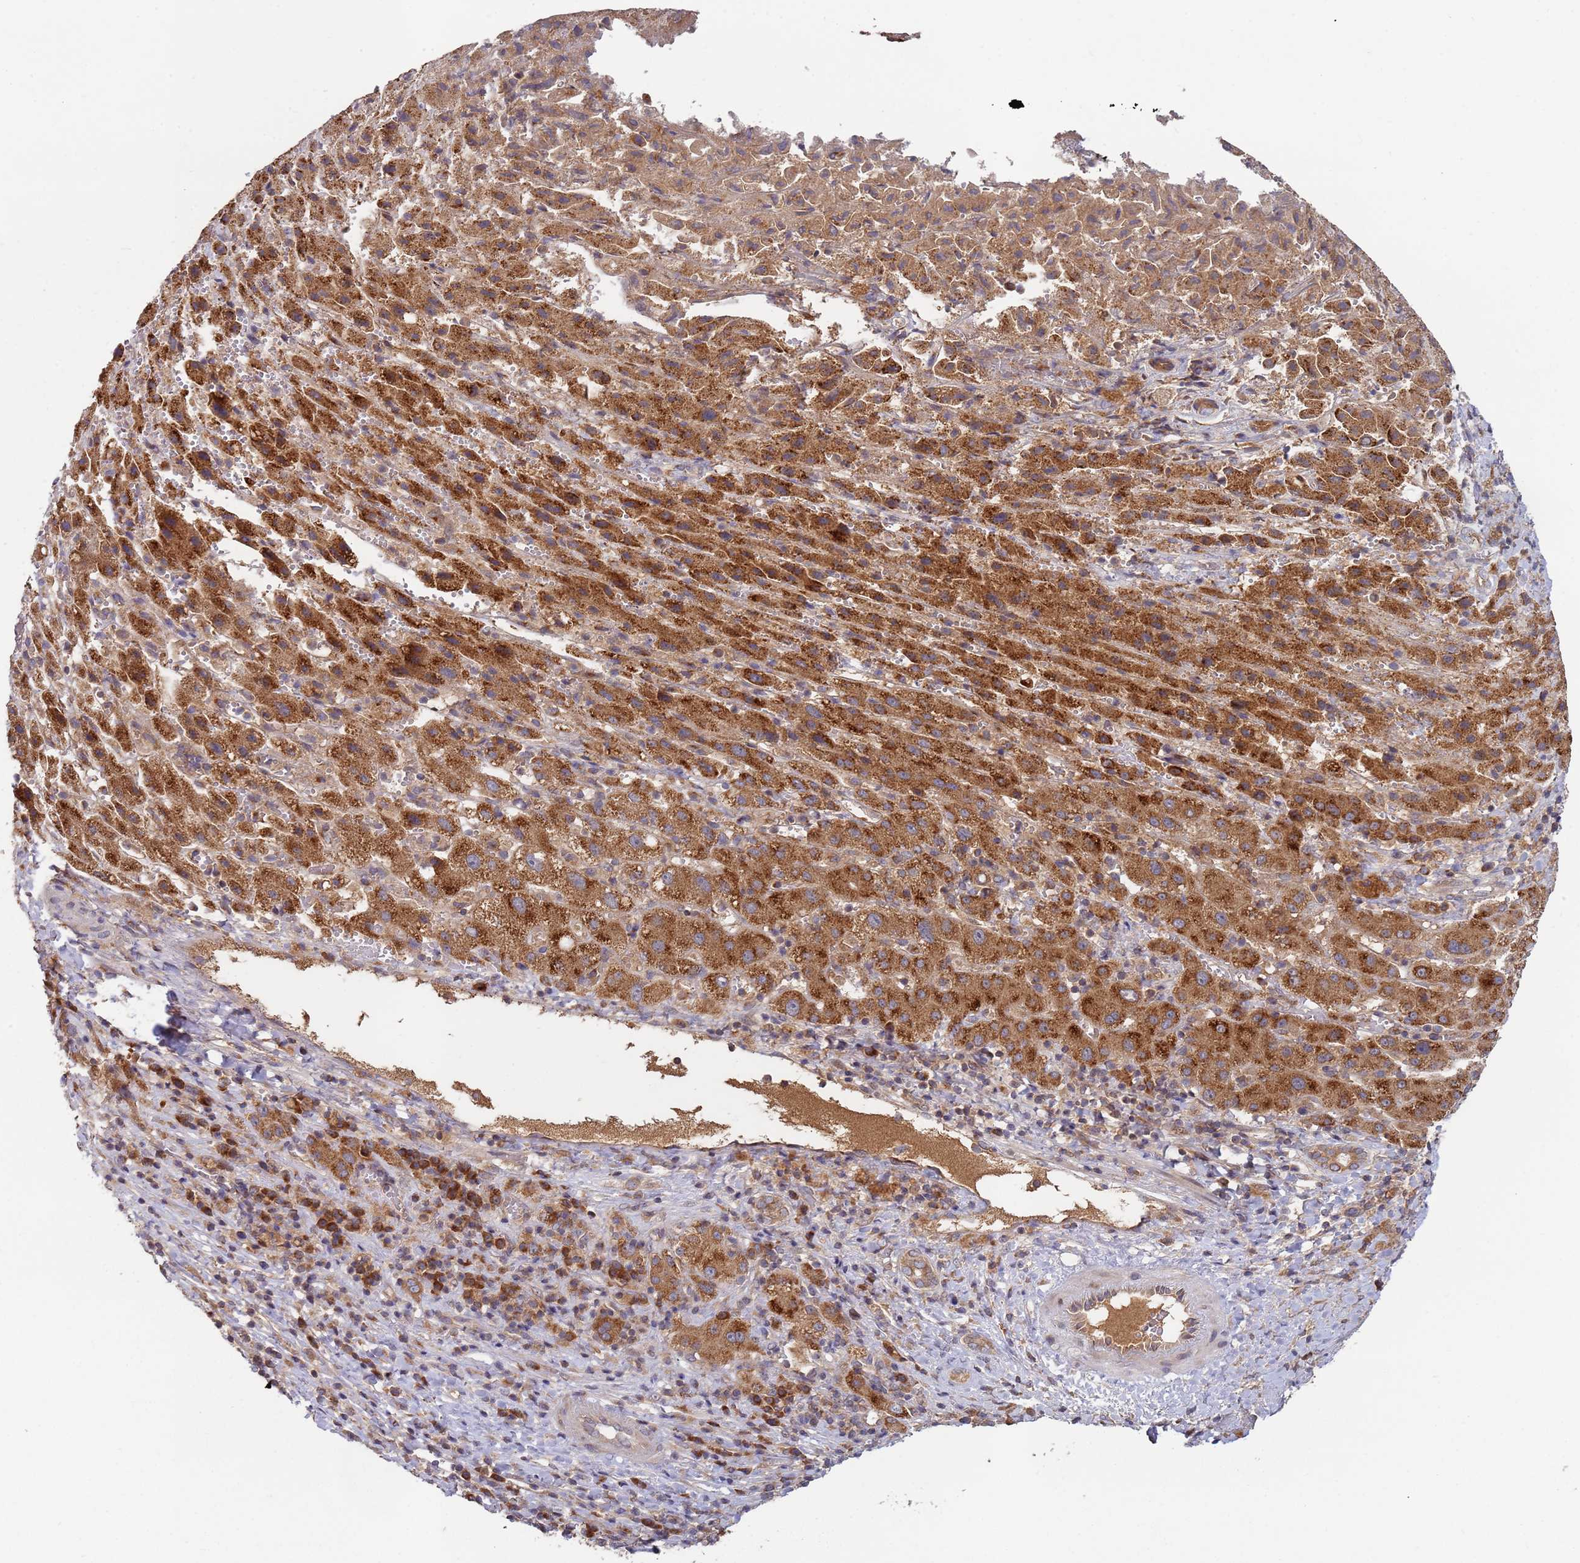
{"staining": {"intensity": "strong", "quantity": ">75%", "location": "cytoplasmic/membranous"}, "tissue": "liver cancer", "cell_type": "Tumor cells", "image_type": "cancer", "snomed": [{"axis": "morphology", "description": "Carcinoma, Hepatocellular, NOS"}, {"axis": "topography", "description": "Liver"}], "caption": "DAB immunohistochemical staining of human liver cancer shows strong cytoplasmic/membranous protein staining in approximately >75% of tumor cells. (DAB IHC, brown staining for protein, blue staining for nuclei).", "gene": "OR5A2", "patient": {"sex": "female", "age": 58}}